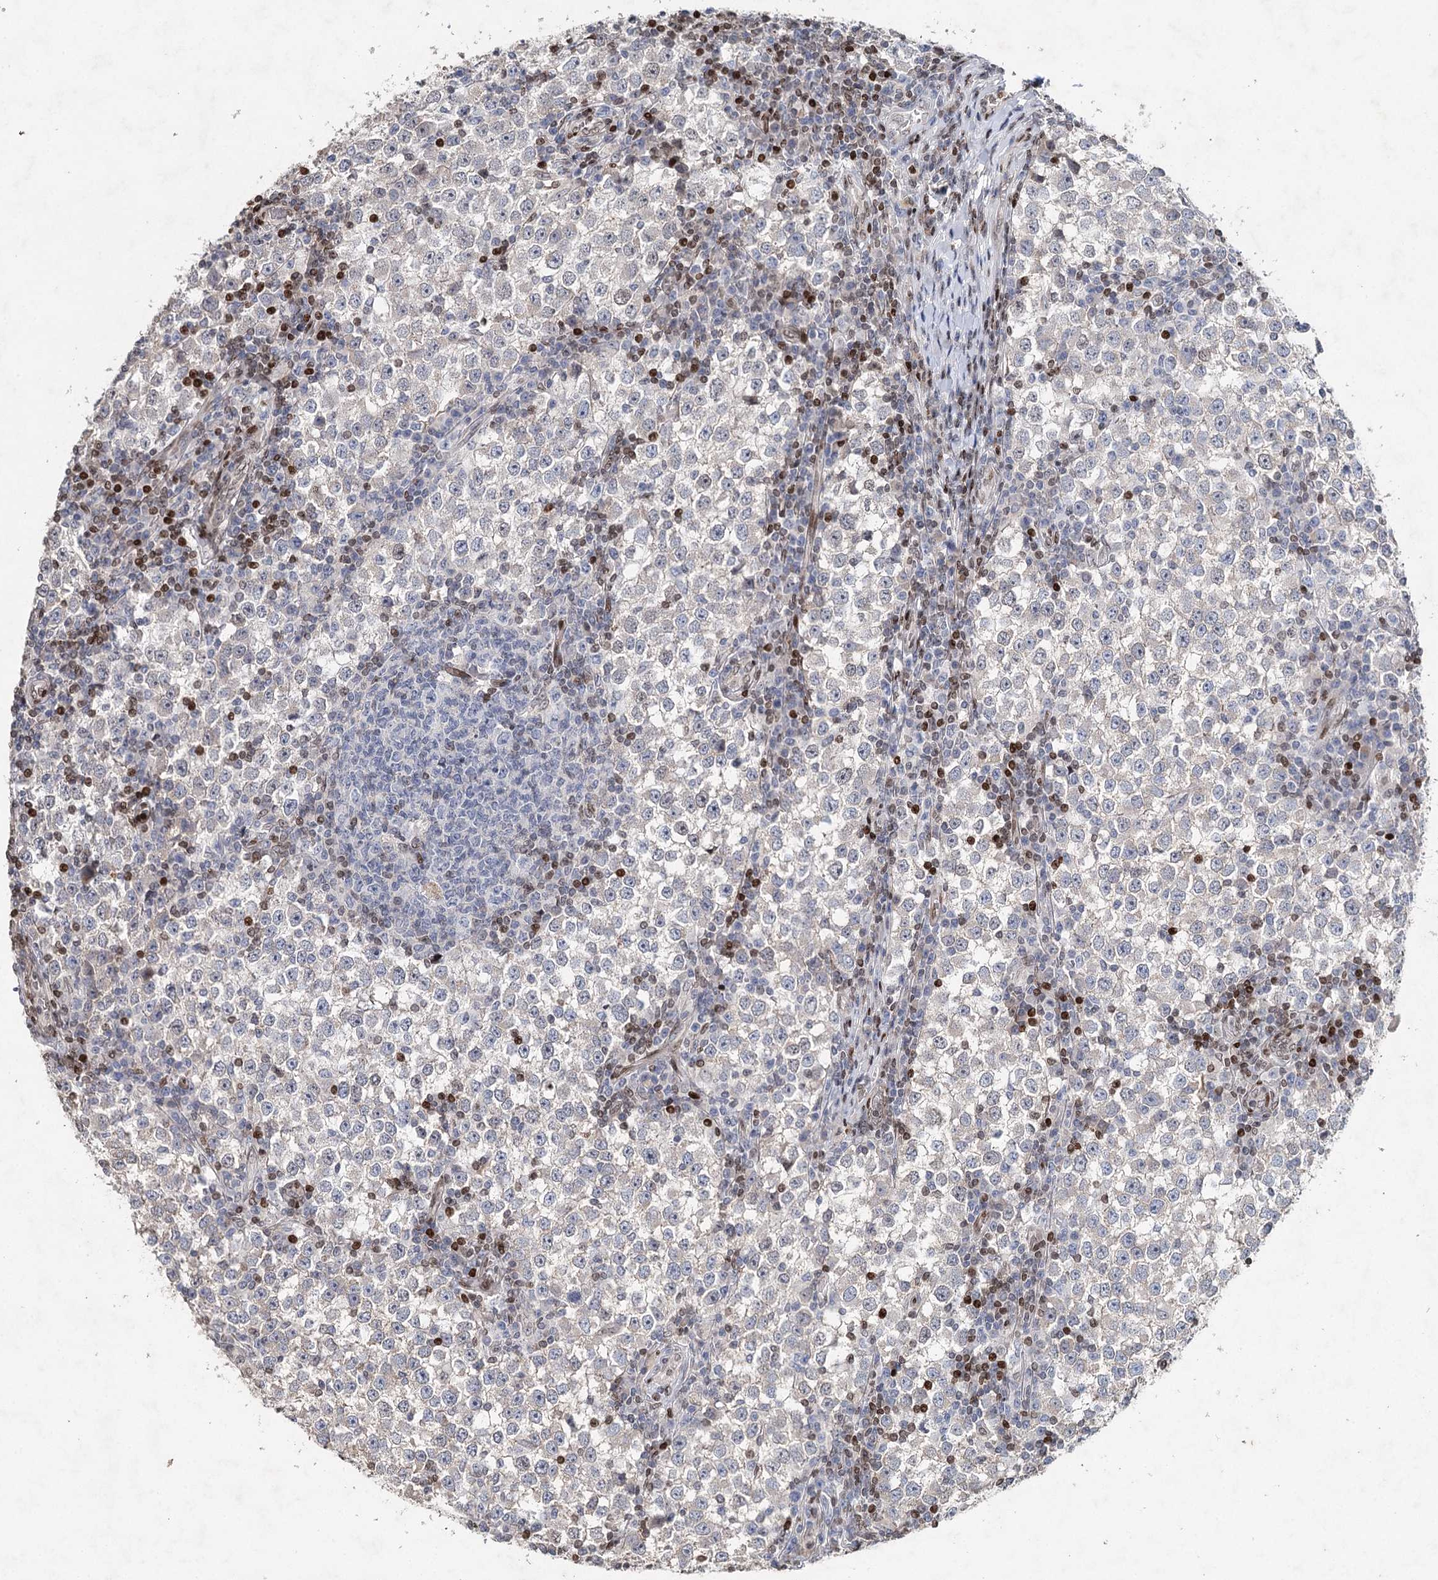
{"staining": {"intensity": "negative", "quantity": "none", "location": "none"}, "tissue": "testis cancer", "cell_type": "Tumor cells", "image_type": "cancer", "snomed": [{"axis": "morphology", "description": "Seminoma, NOS"}, {"axis": "topography", "description": "Testis"}], "caption": "The IHC image has no significant staining in tumor cells of testis seminoma tissue. (Brightfield microscopy of DAB IHC at high magnification).", "gene": "FRMD4A", "patient": {"sex": "male", "age": 65}}